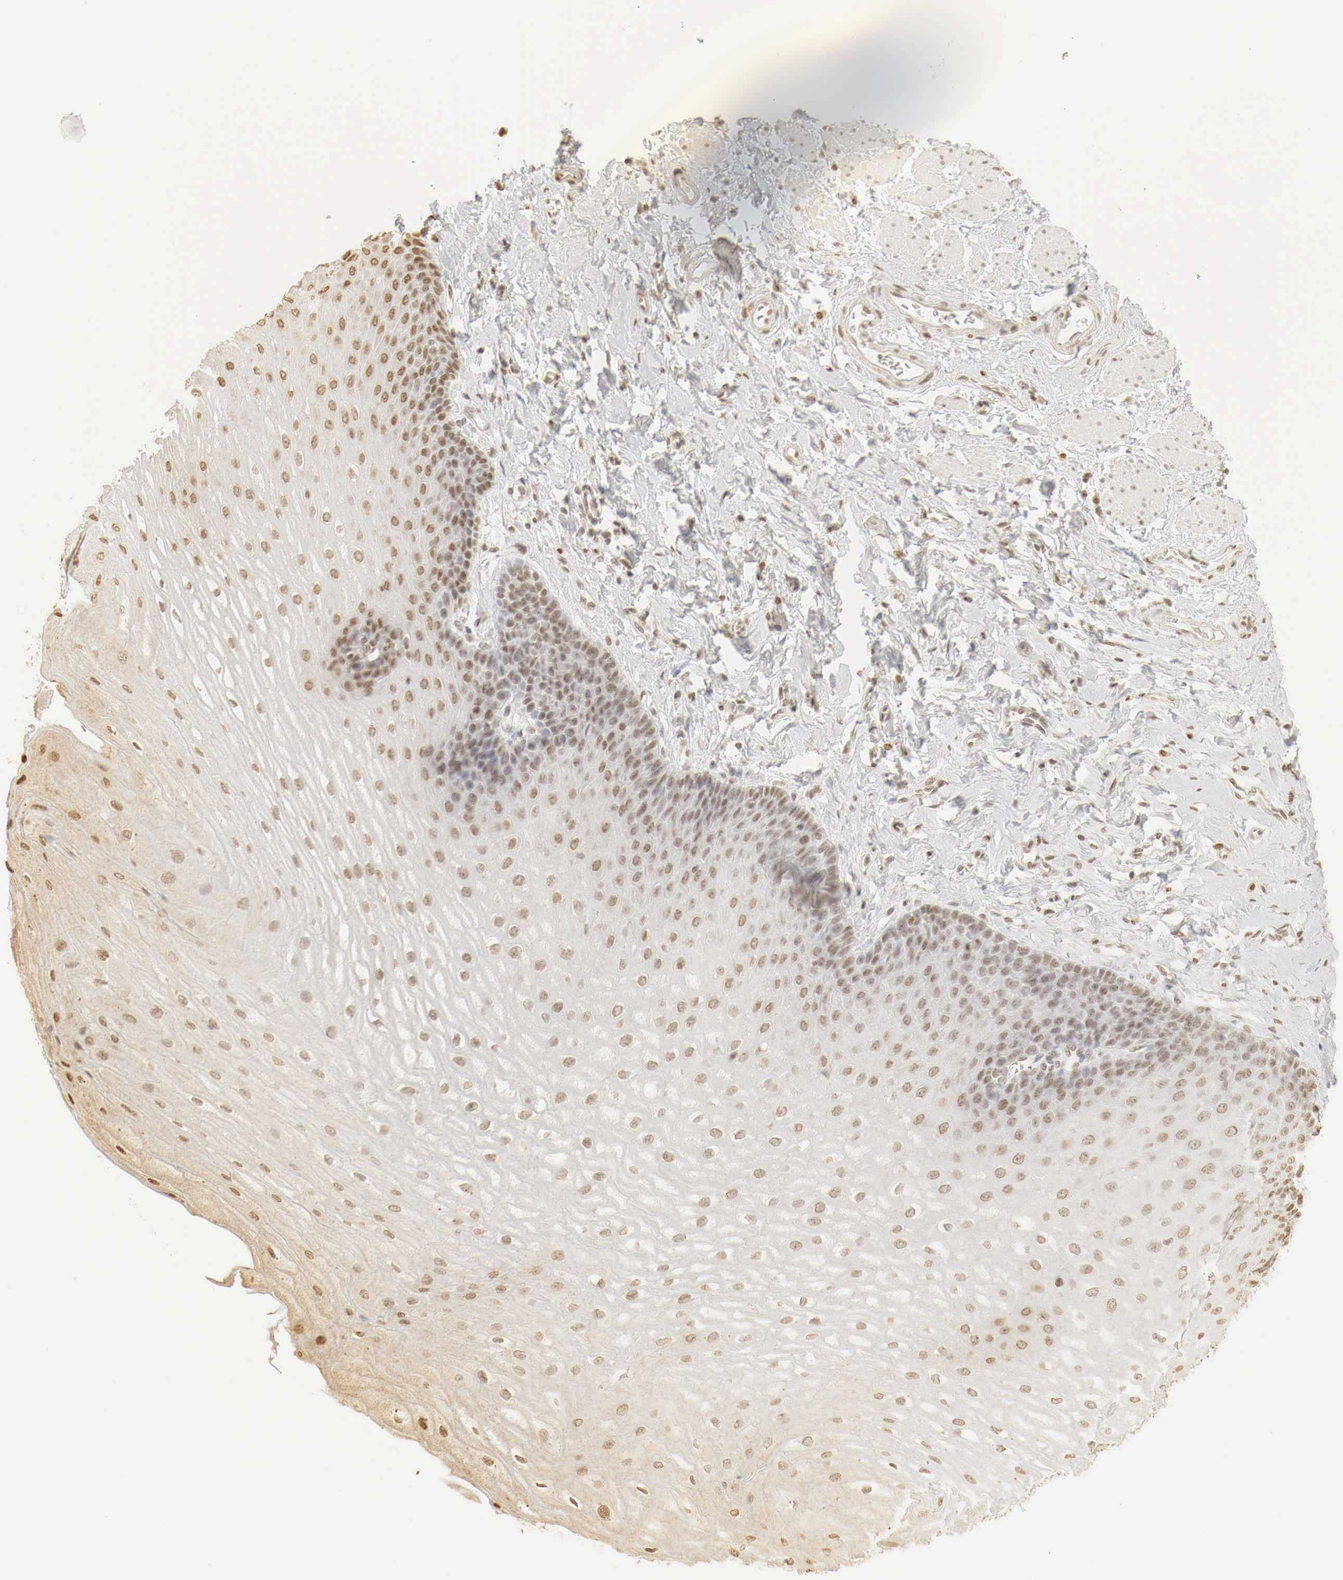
{"staining": {"intensity": "weak", "quantity": "25%-75%", "location": "cytoplasmic/membranous,nuclear"}, "tissue": "esophagus", "cell_type": "Squamous epithelial cells", "image_type": "normal", "snomed": [{"axis": "morphology", "description": "Normal tissue, NOS"}, {"axis": "topography", "description": "Esophagus"}], "caption": "Human esophagus stained for a protein (brown) reveals weak cytoplasmic/membranous,nuclear positive expression in about 25%-75% of squamous epithelial cells.", "gene": "ERBB4", "patient": {"sex": "male", "age": 70}}